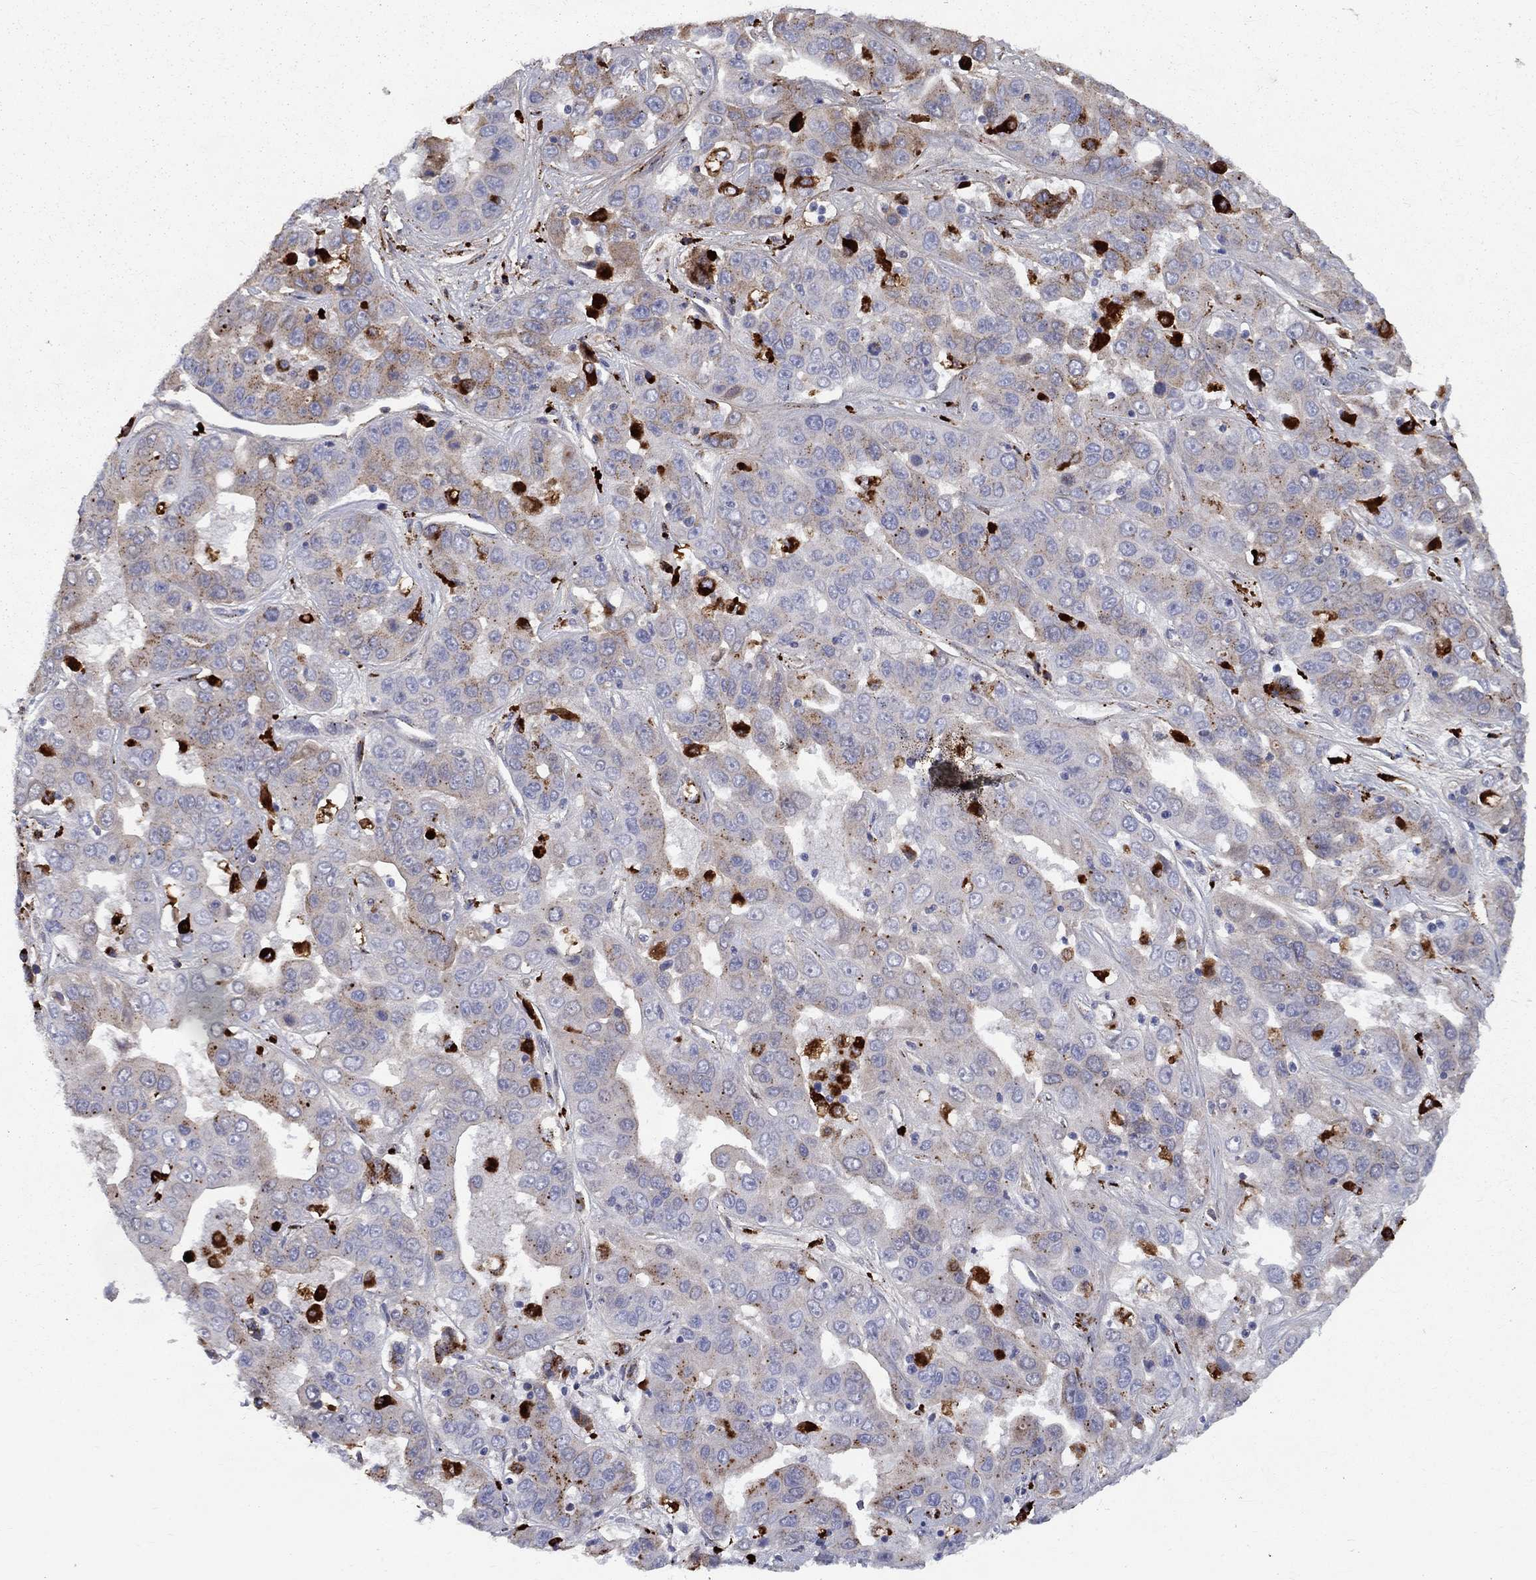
{"staining": {"intensity": "strong", "quantity": "<25%", "location": "cytoplasmic/membranous"}, "tissue": "liver cancer", "cell_type": "Tumor cells", "image_type": "cancer", "snomed": [{"axis": "morphology", "description": "Cholangiocarcinoma"}, {"axis": "topography", "description": "Liver"}], "caption": "Immunohistochemistry (IHC) of human liver cholangiocarcinoma displays medium levels of strong cytoplasmic/membranous expression in approximately <25% of tumor cells. The protein of interest is stained brown, and the nuclei are stained in blue (DAB IHC with brightfield microscopy, high magnification).", "gene": "EPDR1", "patient": {"sex": "female", "age": 52}}